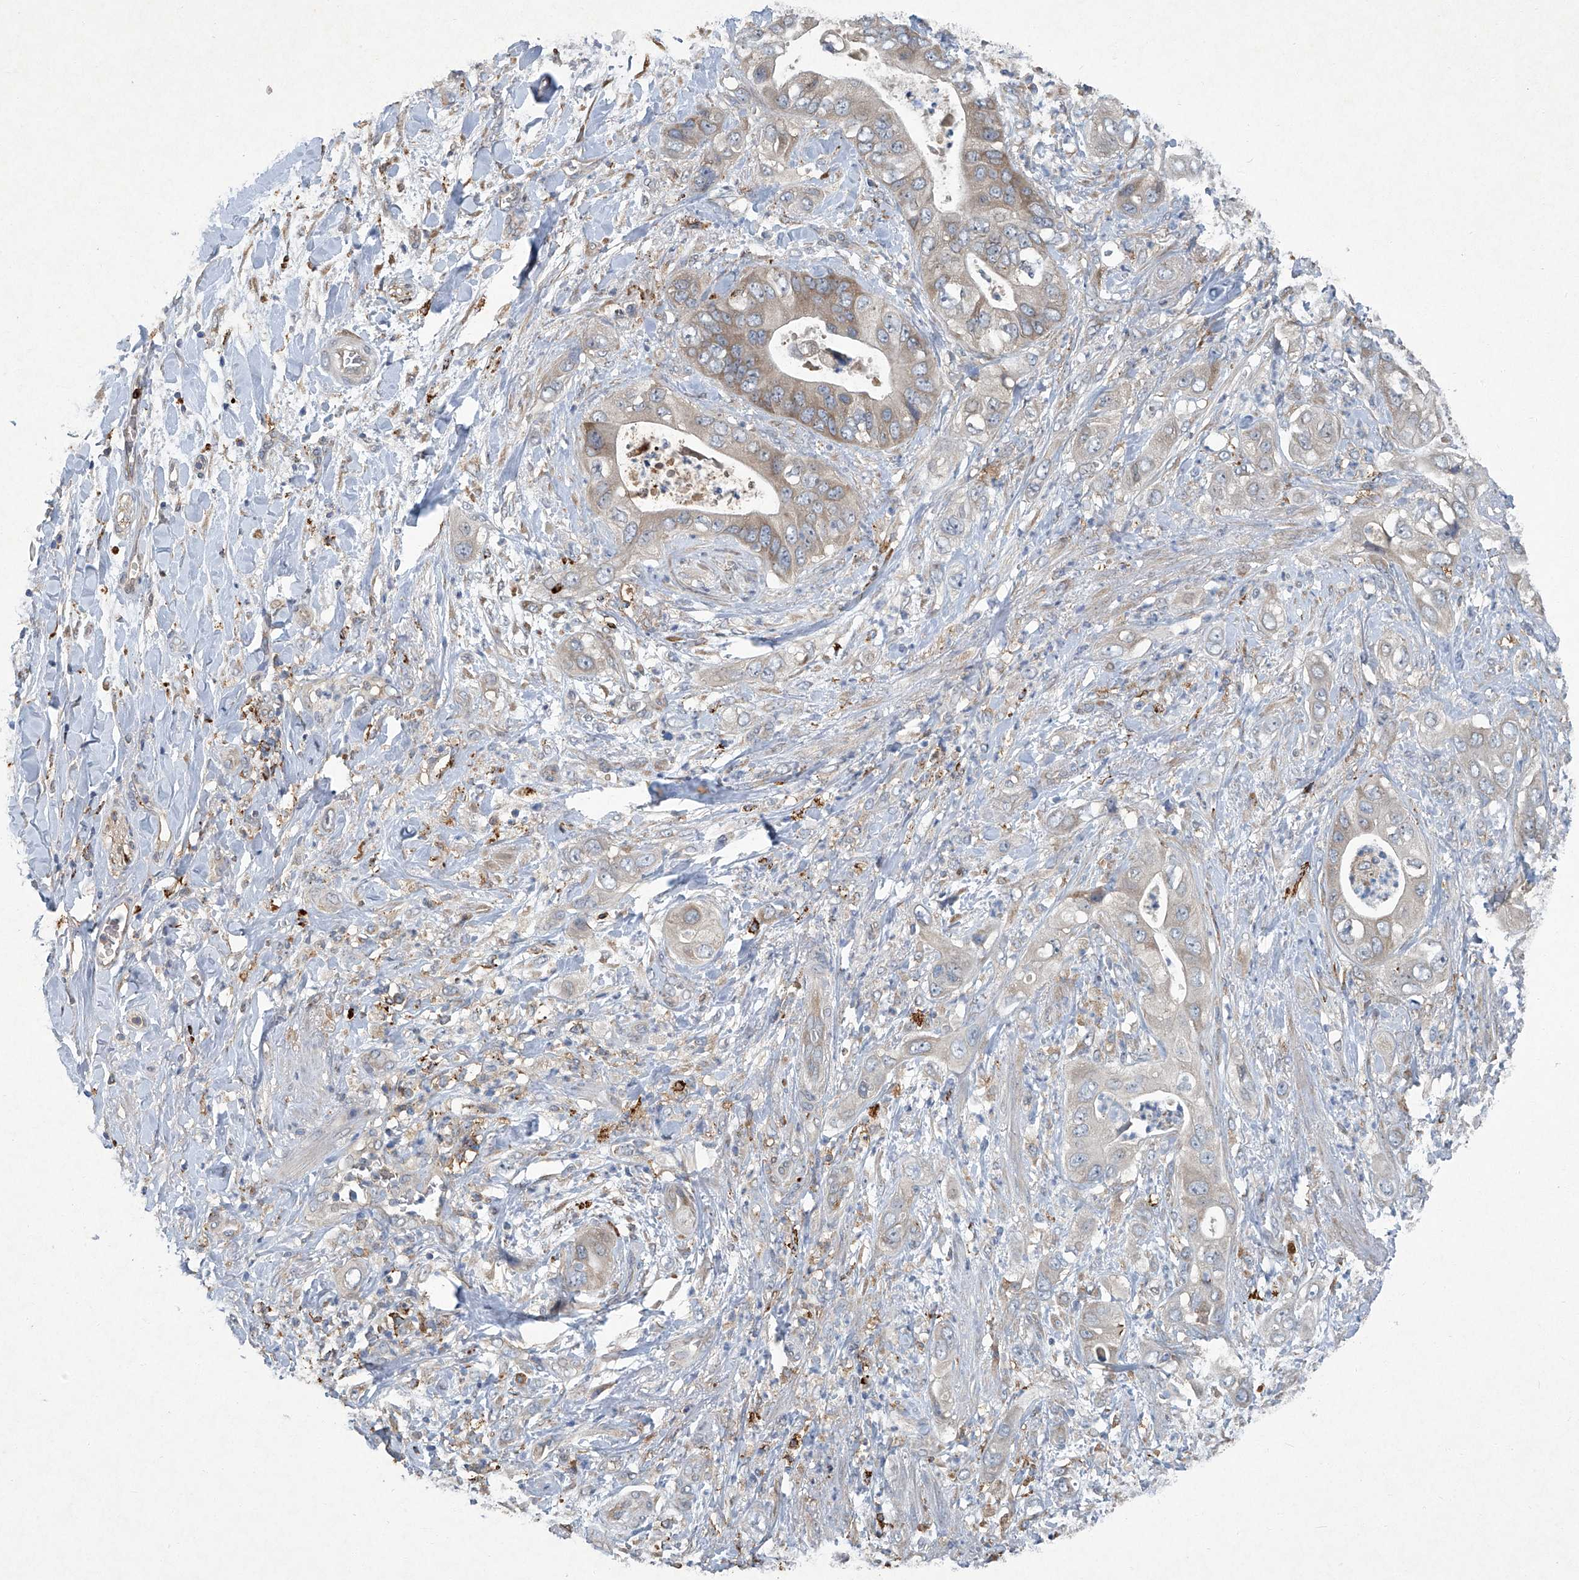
{"staining": {"intensity": "weak", "quantity": "<25%", "location": "cytoplasmic/membranous"}, "tissue": "pancreatic cancer", "cell_type": "Tumor cells", "image_type": "cancer", "snomed": [{"axis": "morphology", "description": "Adenocarcinoma, NOS"}, {"axis": "topography", "description": "Pancreas"}], "caption": "There is no significant staining in tumor cells of pancreatic cancer.", "gene": "FAM167A", "patient": {"sex": "female", "age": 78}}